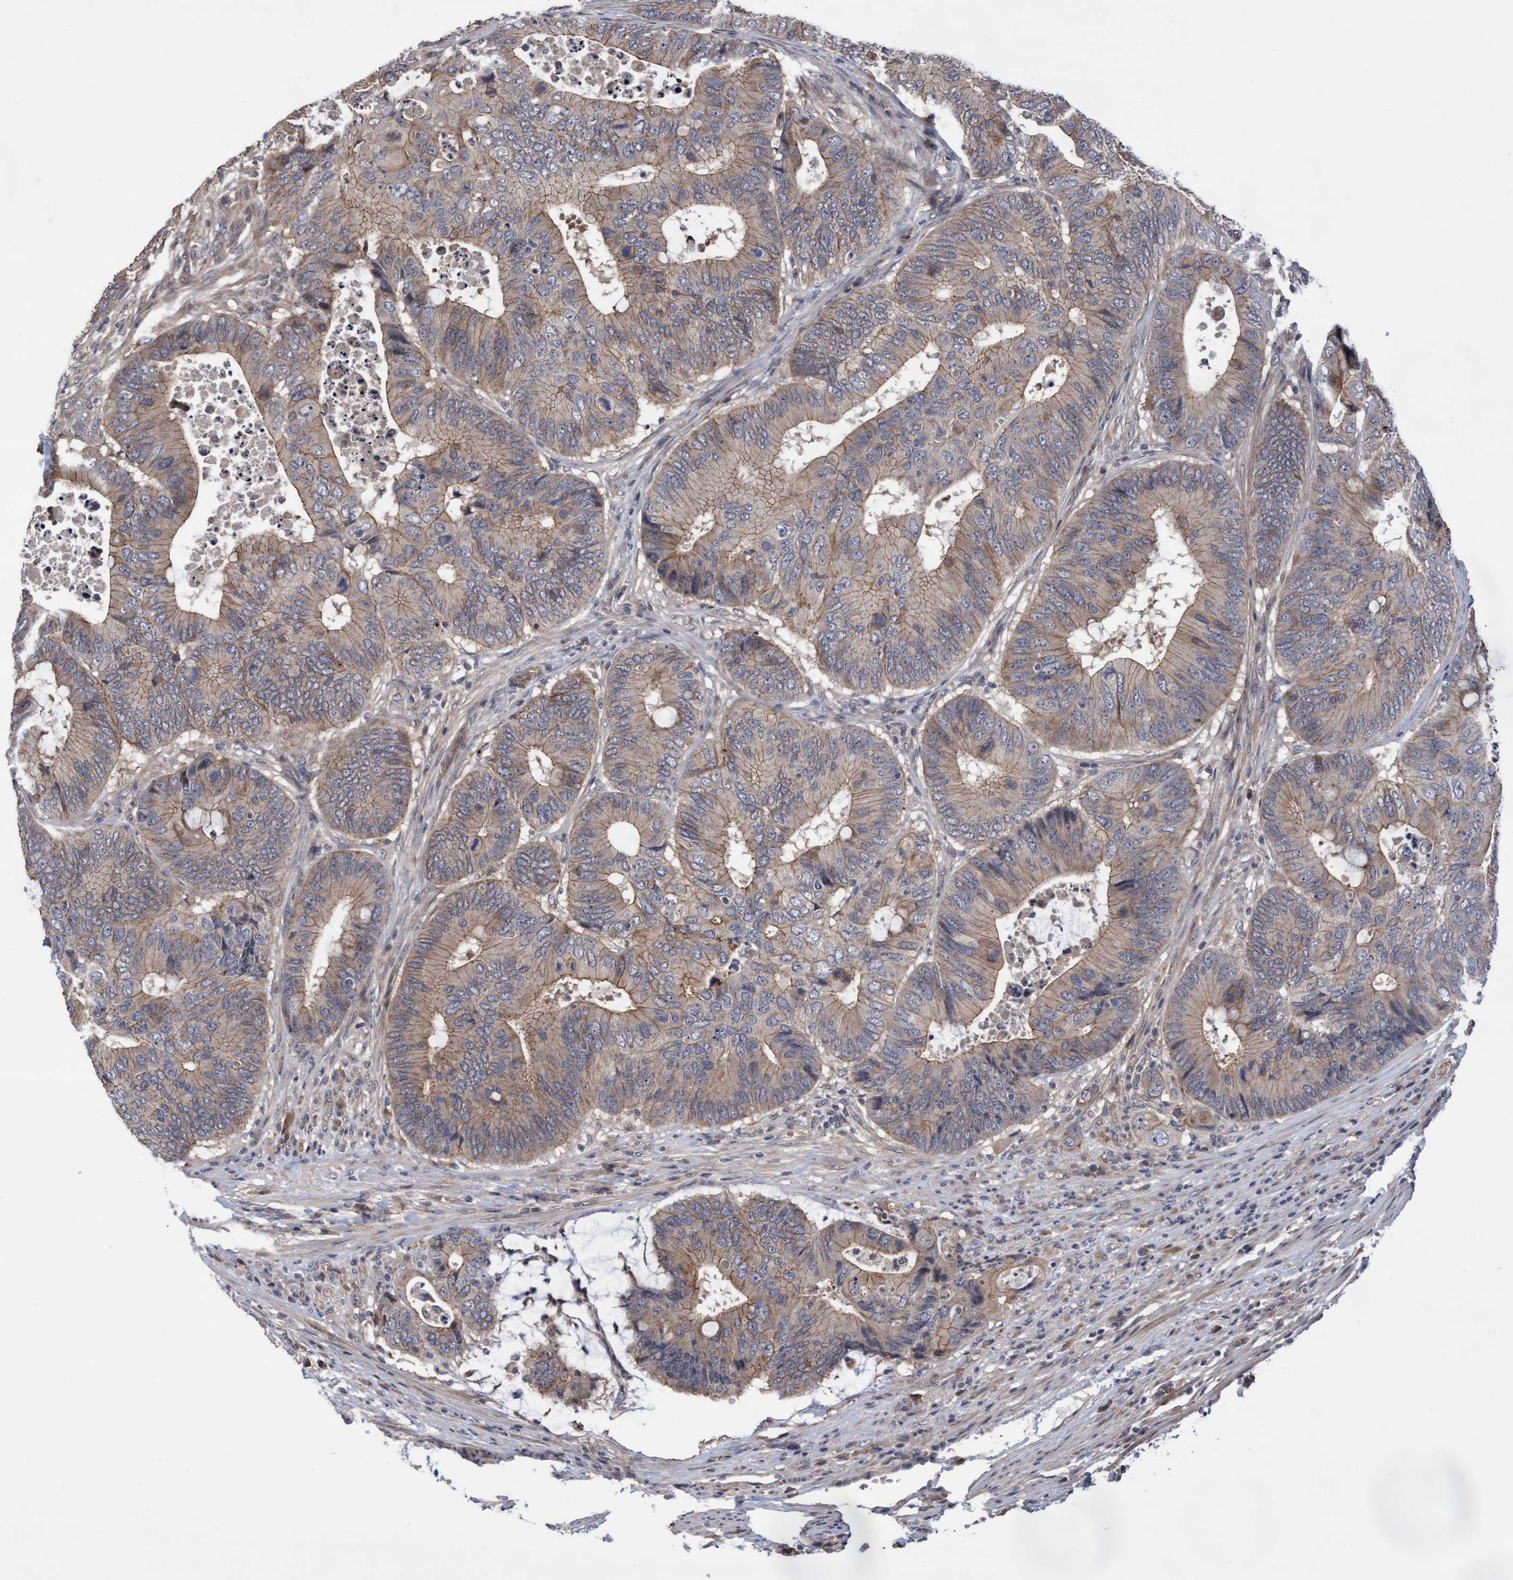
{"staining": {"intensity": "weak", "quantity": ">75%", "location": "cytoplasmic/membranous"}, "tissue": "colorectal cancer", "cell_type": "Tumor cells", "image_type": "cancer", "snomed": [{"axis": "morphology", "description": "Adenocarcinoma, NOS"}, {"axis": "topography", "description": "Colon"}], "caption": "This is a micrograph of immunohistochemistry staining of colorectal adenocarcinoma, which shows weak positivity in the cytoplasmic/membranous of tumor cells.", "gene": "COBL", "patient": {"sex": "male", "age": 71}}